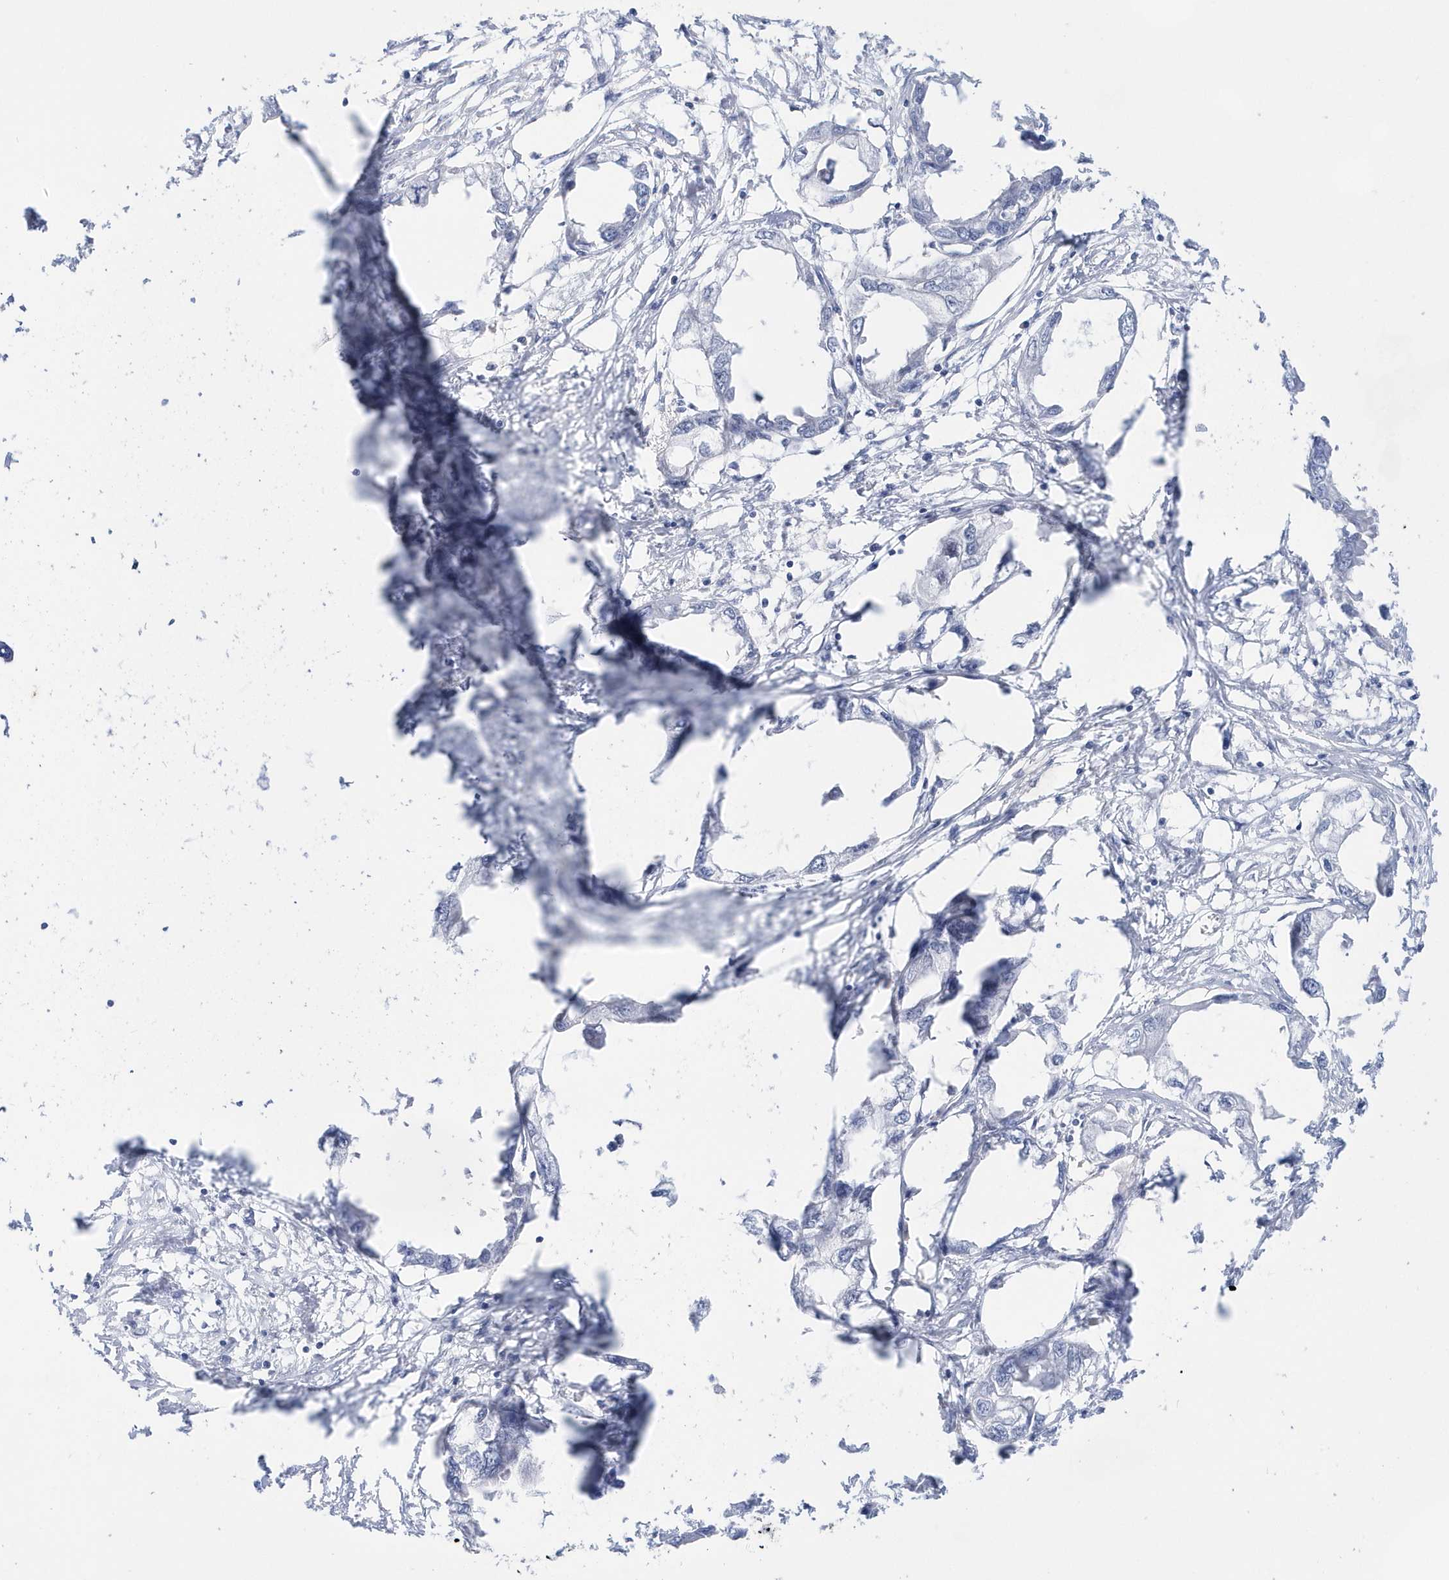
{"staining": {"intensity": "negative", "quantity": "none", "location": "none"}, "tissue": "endometrial cancer", "cell_type": "Tumor cells", "image_type": "cancer", "snomed": [{"axis": "morphology", "description": "Adenocarcinoma, NOS"}, {"axis": "morphology", "description": "Adenocarcinoma, metastatic, NOS"}, {"axis": "topography", "description": "Adipose tissue"}, {"axis": "topography", "description": "Endometrium"}], "caption": "Endometrial cancer was stained to show a protein in brown. There is no significant positivity in tumor cells. The staining is performed using DAB (3,3'-diaminobenzidine) brown chromogen with nuclei counter-stained in using hematoxylin.", "gene": "BDH2", "patient": {"sex": "female", "age": 67}}